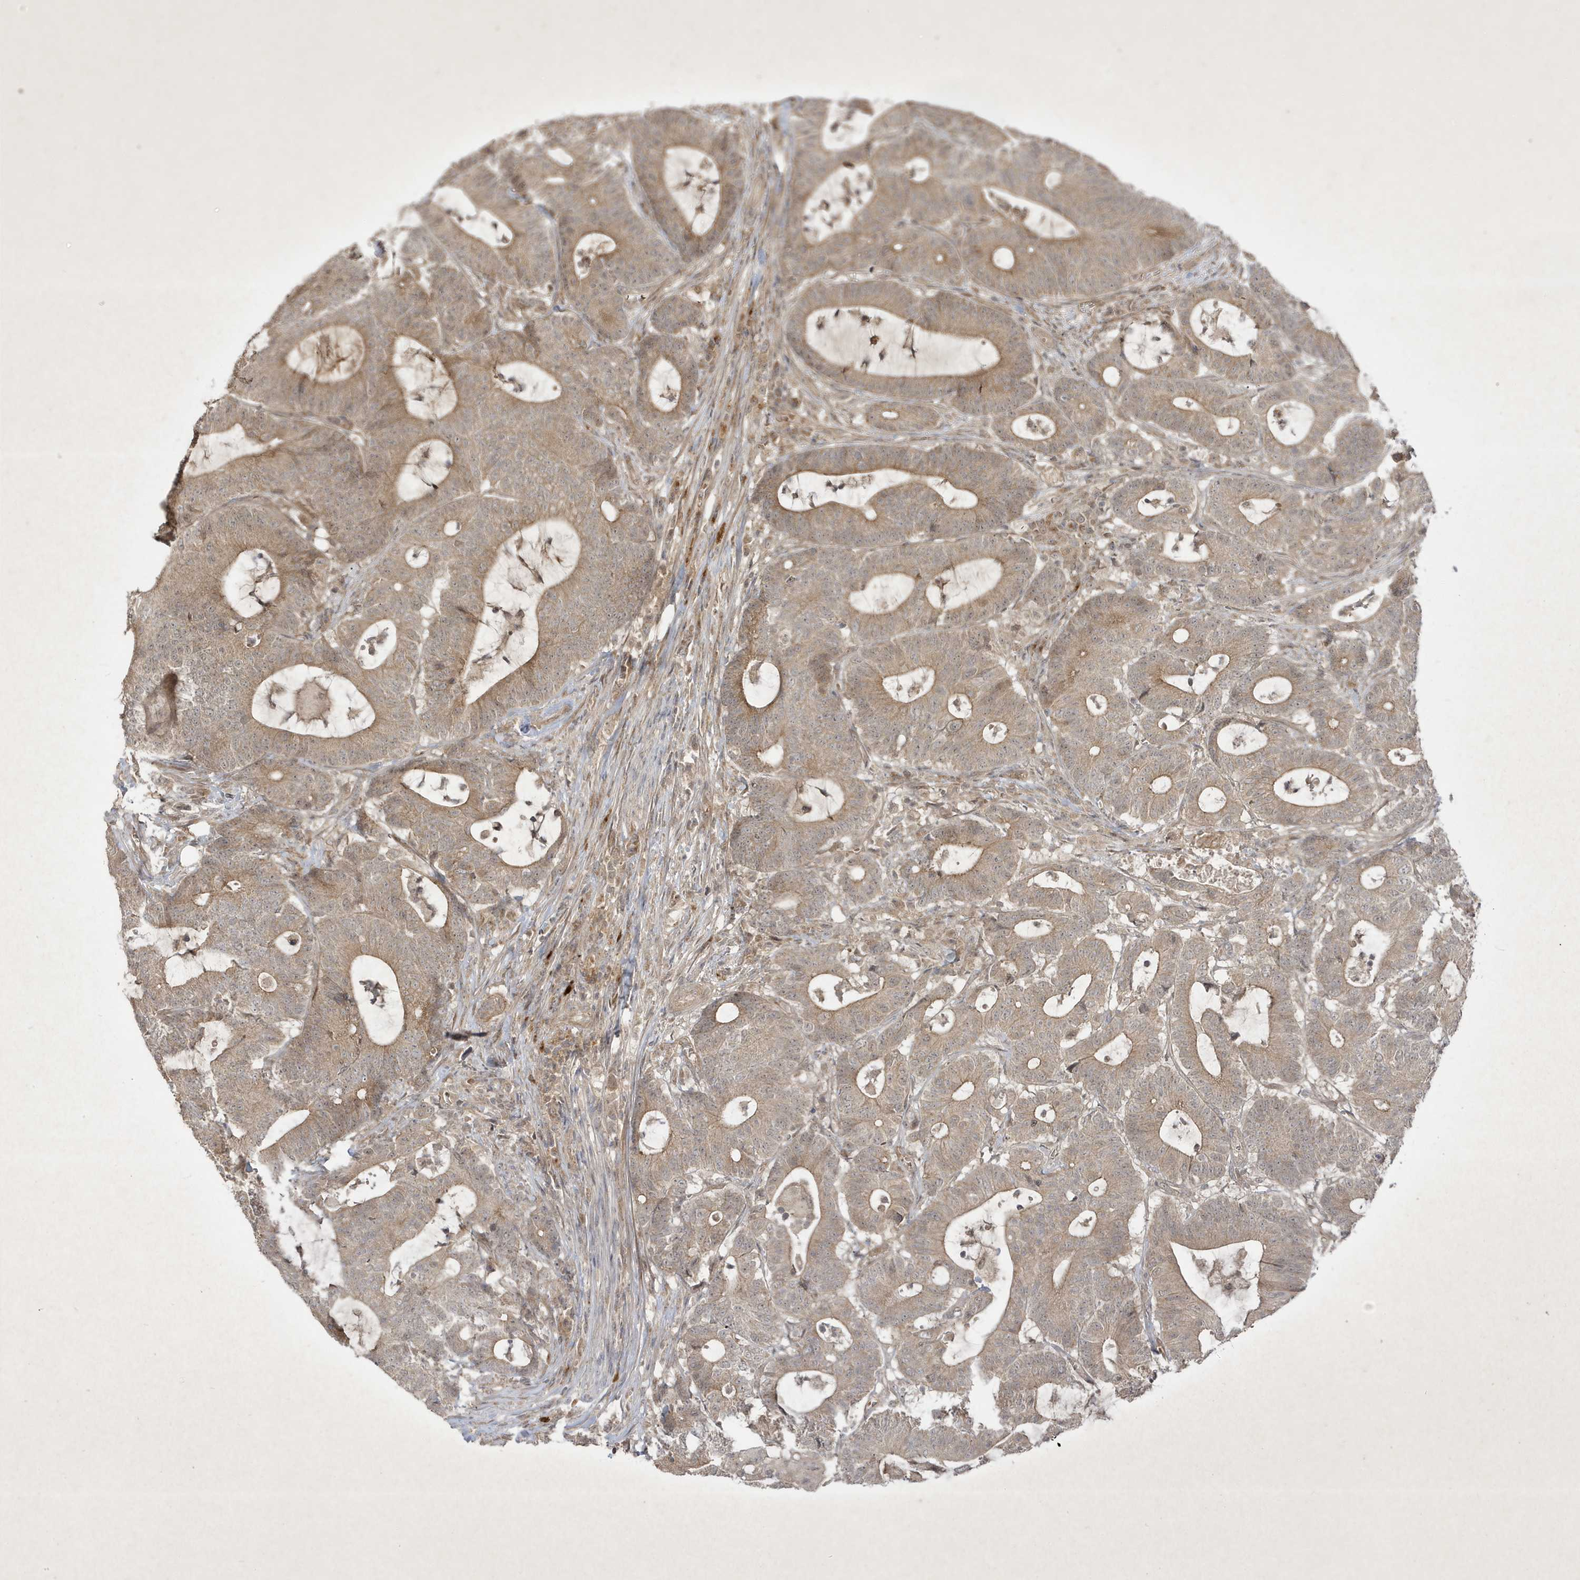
{"staining": {"intensity": "weak", "quantity": ">75%", "location": "cytoplasmic/membranous"}, "tissue": "colorectal cancer", "cell_type": "Tumor cells", "image_type": "cancer", "snomed": [{"axis": "morphology", "description": "Adenocarcinoma, NOS"}, {"axis": "topography", "description": "Colon"}], "caption": "Weak cytoplasmic/membranous positivity is present in approximately >75% of tumor cells in adenocarcinoma (colorectal). The staining is performed using DAB (3,3'-diaminobenzidine) brown chromogen to label protein expression. The nuclei are counter-stained blue using hematoxylin.", "gene": "FAM83C", "patient": {"sex": "female", "age": 84}}